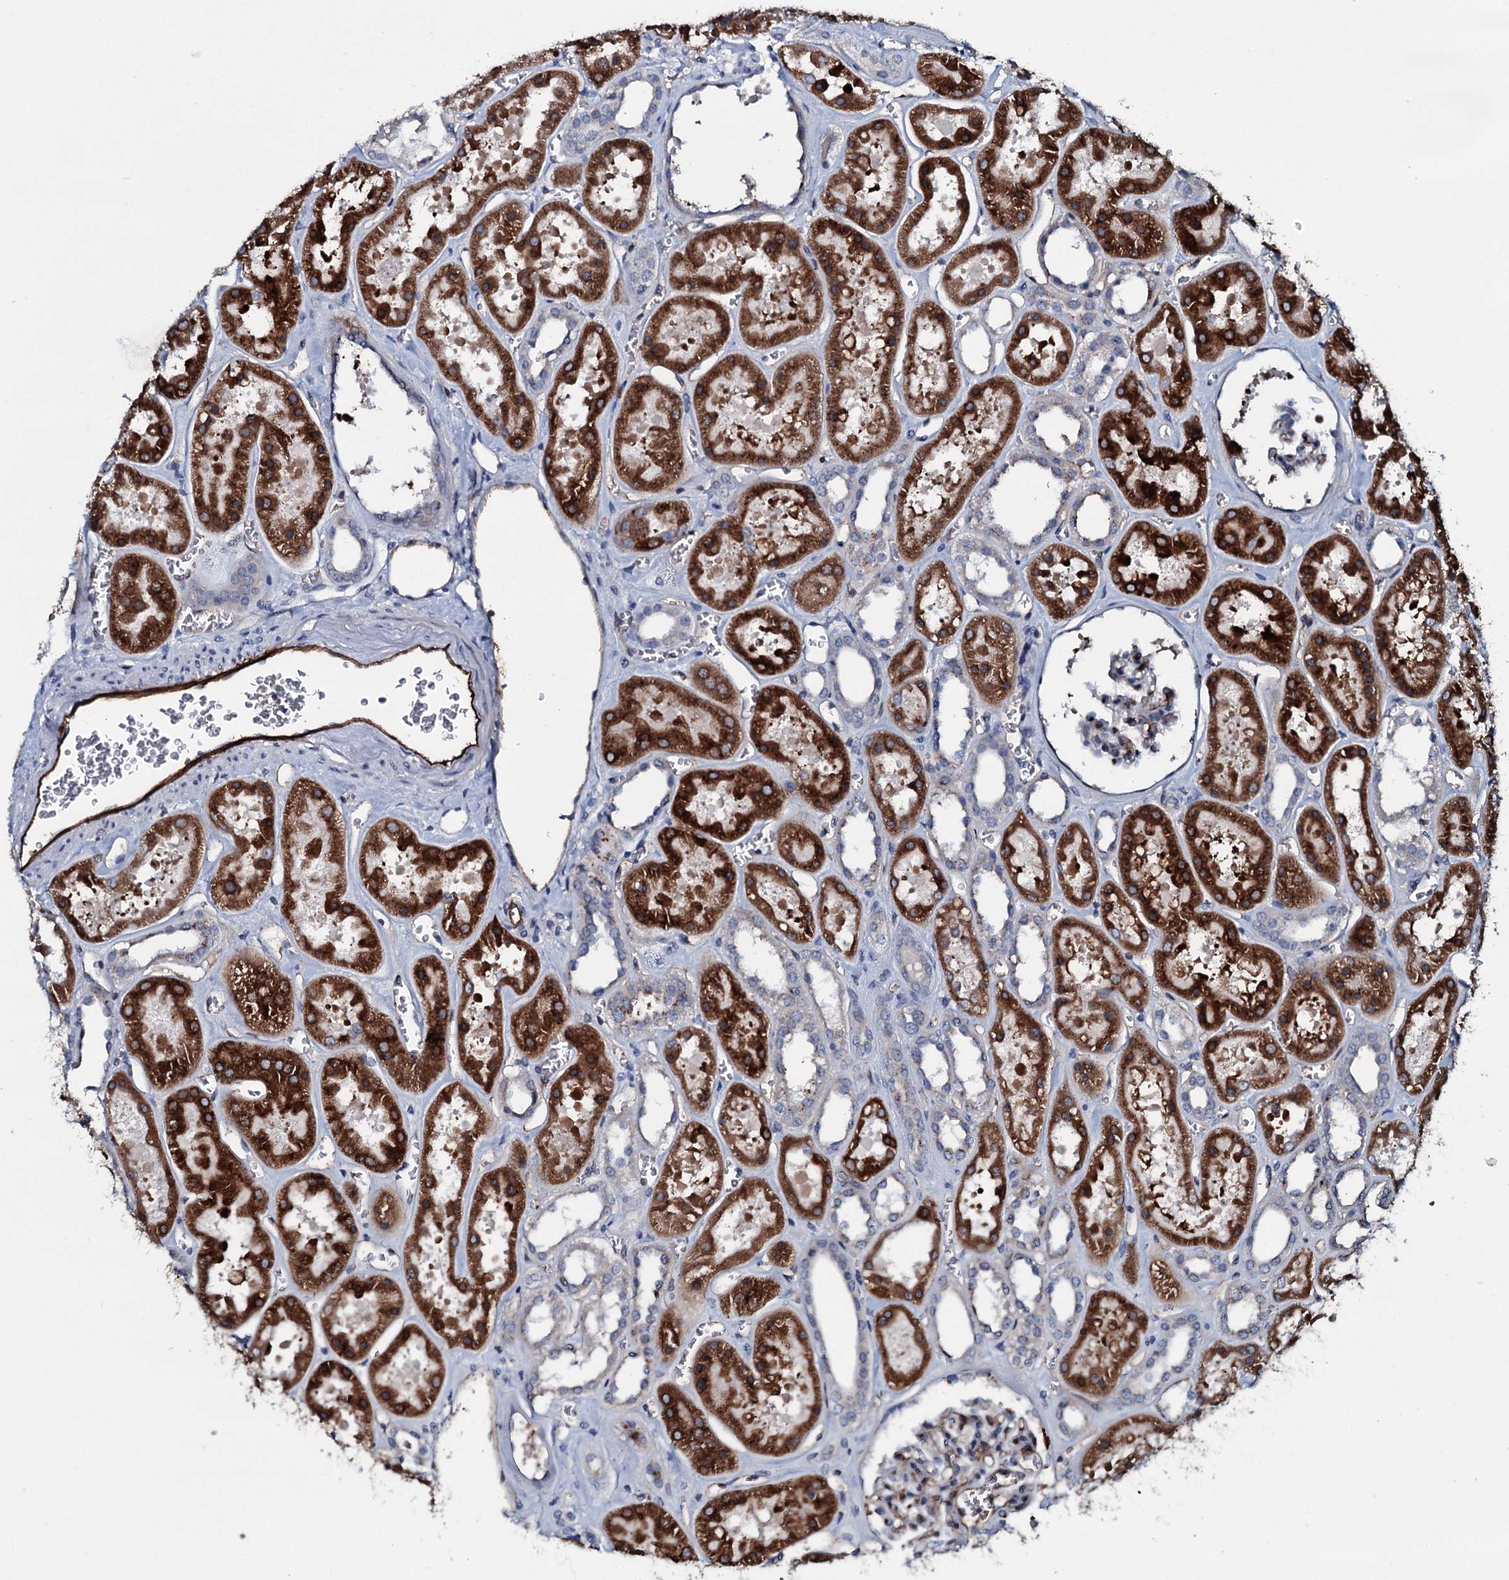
{"staining": {"intensity": "moderate", "quantity": "25%-75%", "location": "cytoplasmic/membranous"}, "tissue": "kidney", "cell_type": "Cells in glomeruli", "image_type": "normal", "snomed": [{"axis": "morphology", "description": "Normal tissue, NOS"}, {"axis": "topography", "description": "Kidney"}], "caption": "Immunohistochemistry (DAB (3,3'-diaminobenzidine)) staining of normal kidney displays moderate cytoplasmic/membranous protein staining in approximately 25%-75% of cells in glomeruli. (DAB (3,3'-diaminobenzidine) = brown stain, brightfield microscopy at high magnification).", "gene": "CLEC14A", "patient": {"sex": "female", "age": 41}}